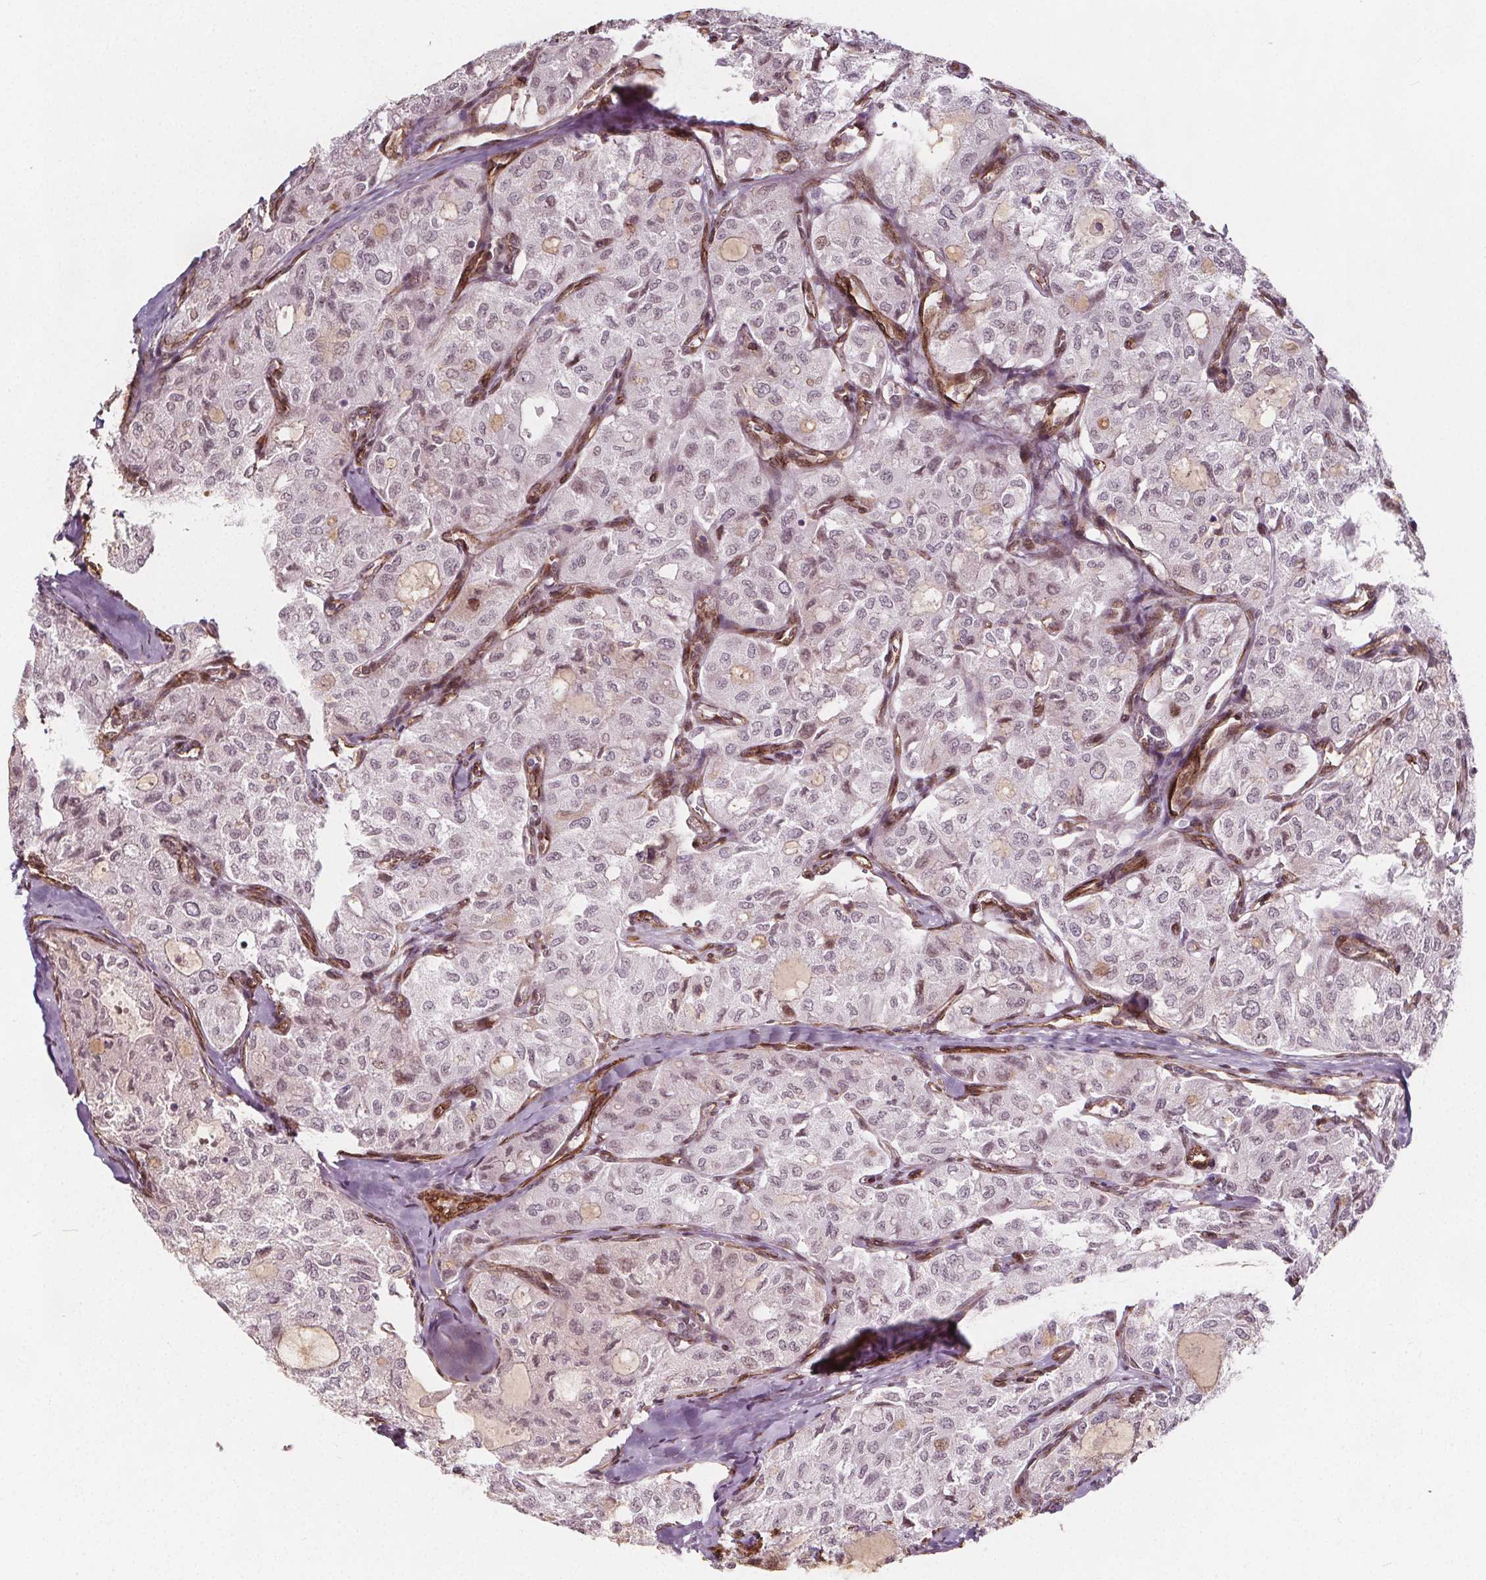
{"staining": {"intensity": "weak", "quantity": "<25%", "location": "nuclear"}, "tissue": "thyroid cancer", "cell_type": "Tumor cells", "image_type": "cancer", "snomed": [{"axis": "morphology", "description": "Follicular adenoma carcinoma, NOS"}, {"axis": "topography", "description": "Thyroid gland"}], "caption": "Immunohistochemical staining of thyroid follicular adenoma carcinoma displays no significant positivity in tumor cells.", "gene": "HAS1", "patient": {"sex": "male", "age": 75}}